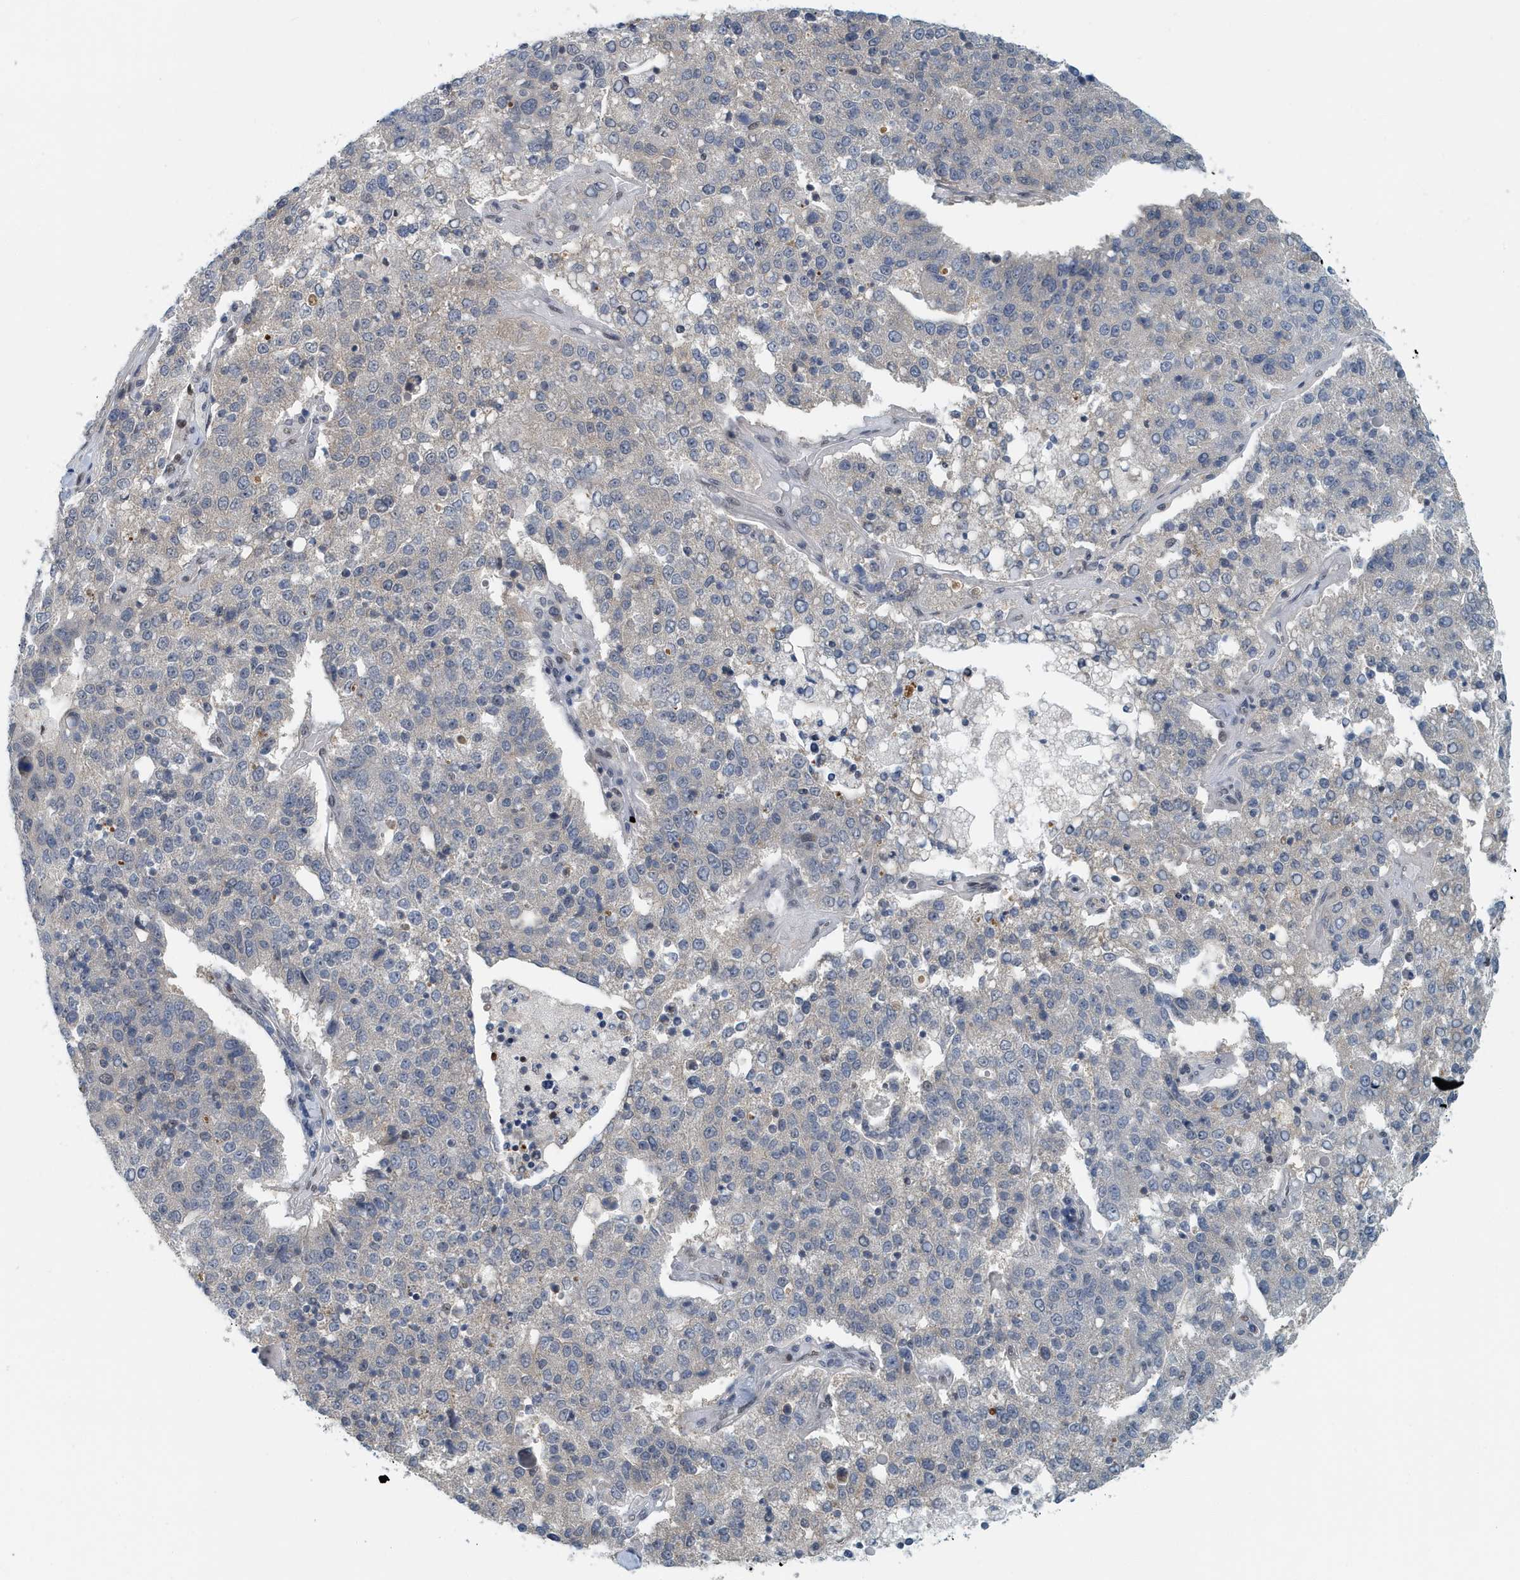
{"staining": {"intensity": "negative", "quantity": "none", "location": "none"}, "tissue": "pancreatic cancer", "cell_type": "Tumor cells", "image_type": "cancer", "snomed": [{"axis": "morphology", "description": "Adenocarcinoma, NOS"}, {"axis": "topography", "description": "Pancreas"}], "caption": "Human pancreatic cancer (adenocarcinoma) stained for a protein using immunohistochemistry shows no staining in tumor cells.", "gene": "KIF15", "patient": {"sex": "female", "age": 61}}